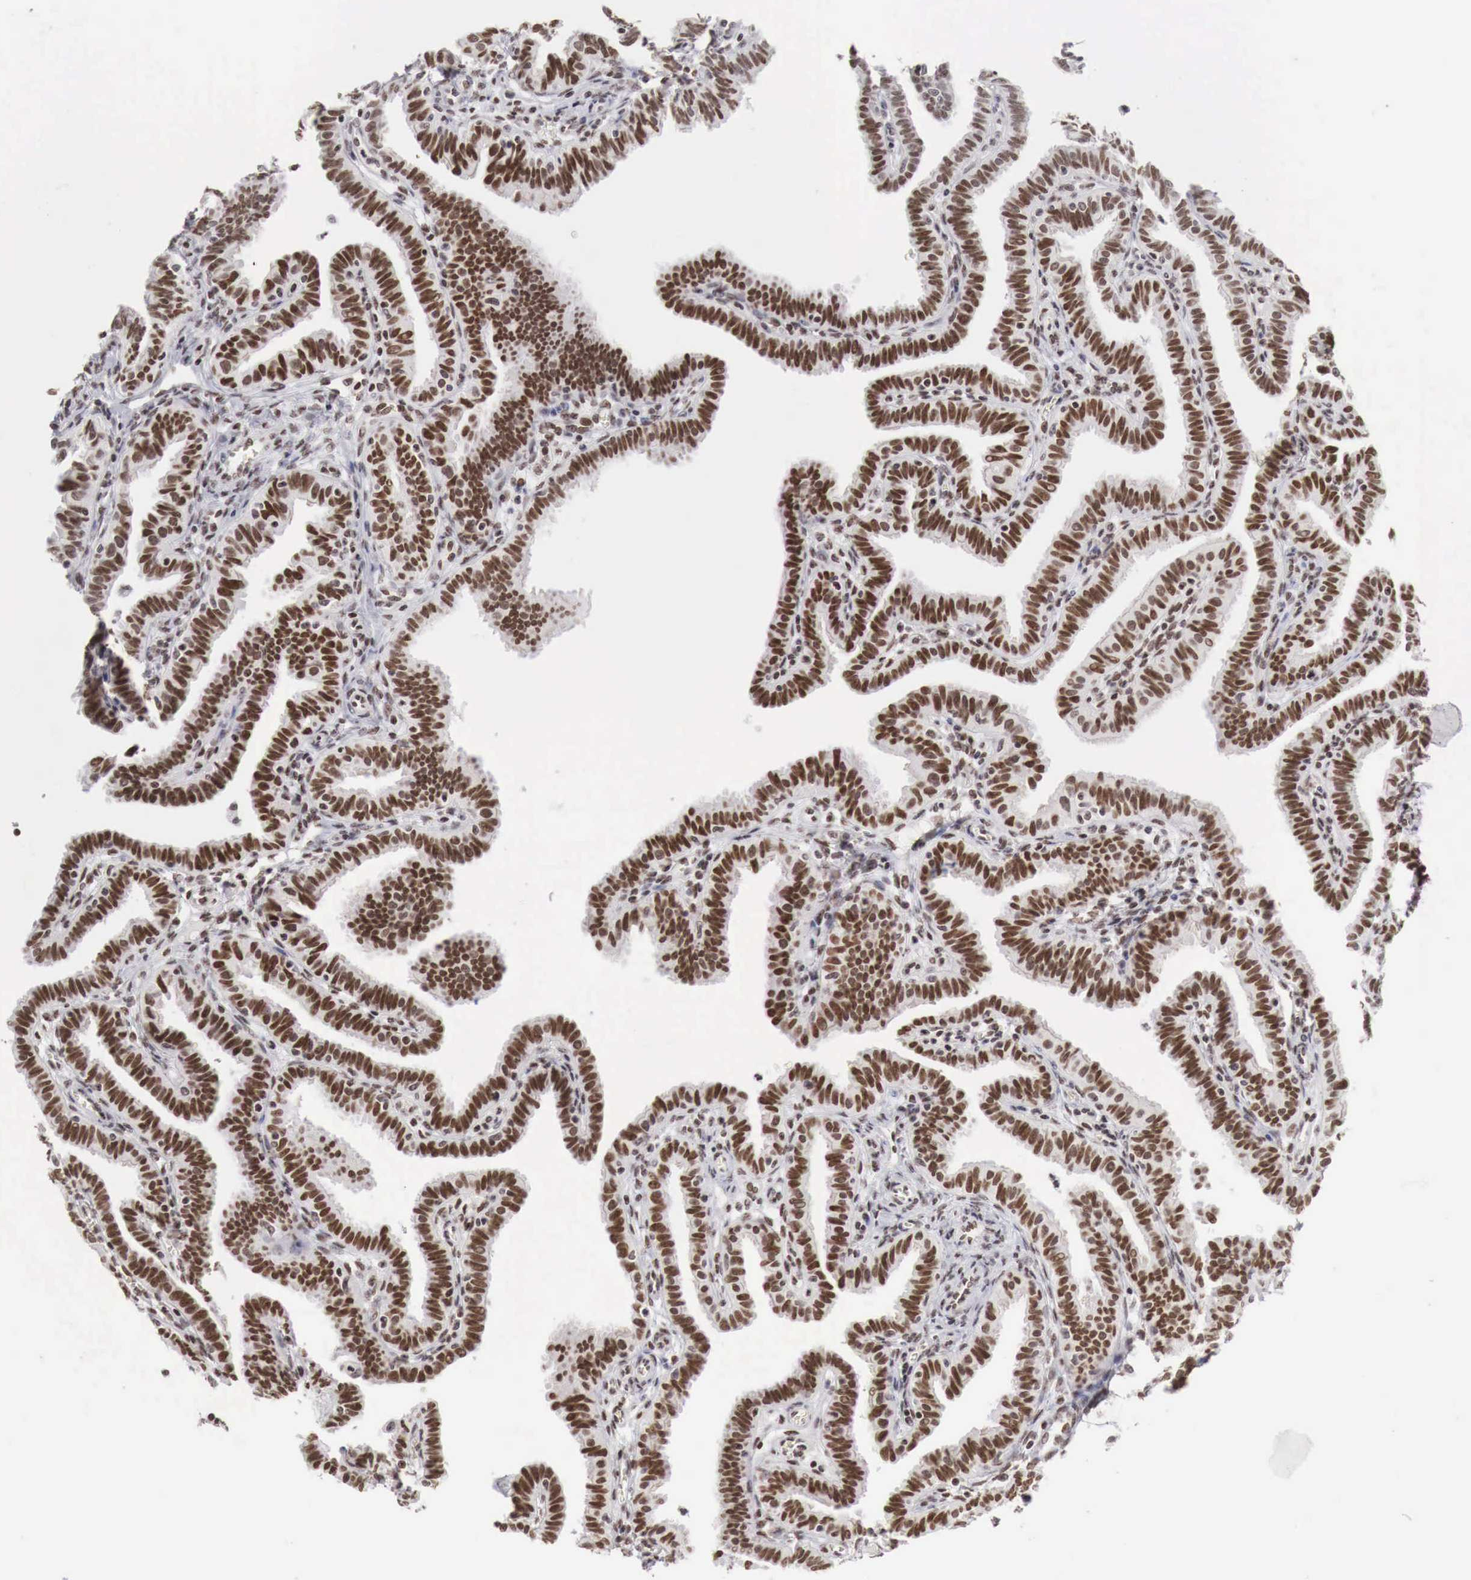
{"staining": {"intensity": "strong", "quantity": ">75%", "location": "nuclear"}, "tissue": "fallopian tube", "cell_type": "Glandular cells", "image_type": "normal", "snomed": [{"axis": "morphology", "description": "Normal tissue, NOS"}, {"axis": "topography", "description": "Fallopian tube"}], "caption": "Immunohistochemistry photomicrograph of benign fallopian tube stained for a protein (brown), which shows high levels of strong nuclear expression in about >75% of glandular cells.", "gene": "PHF14", "patient": {"sex": "female", "age": 41}}